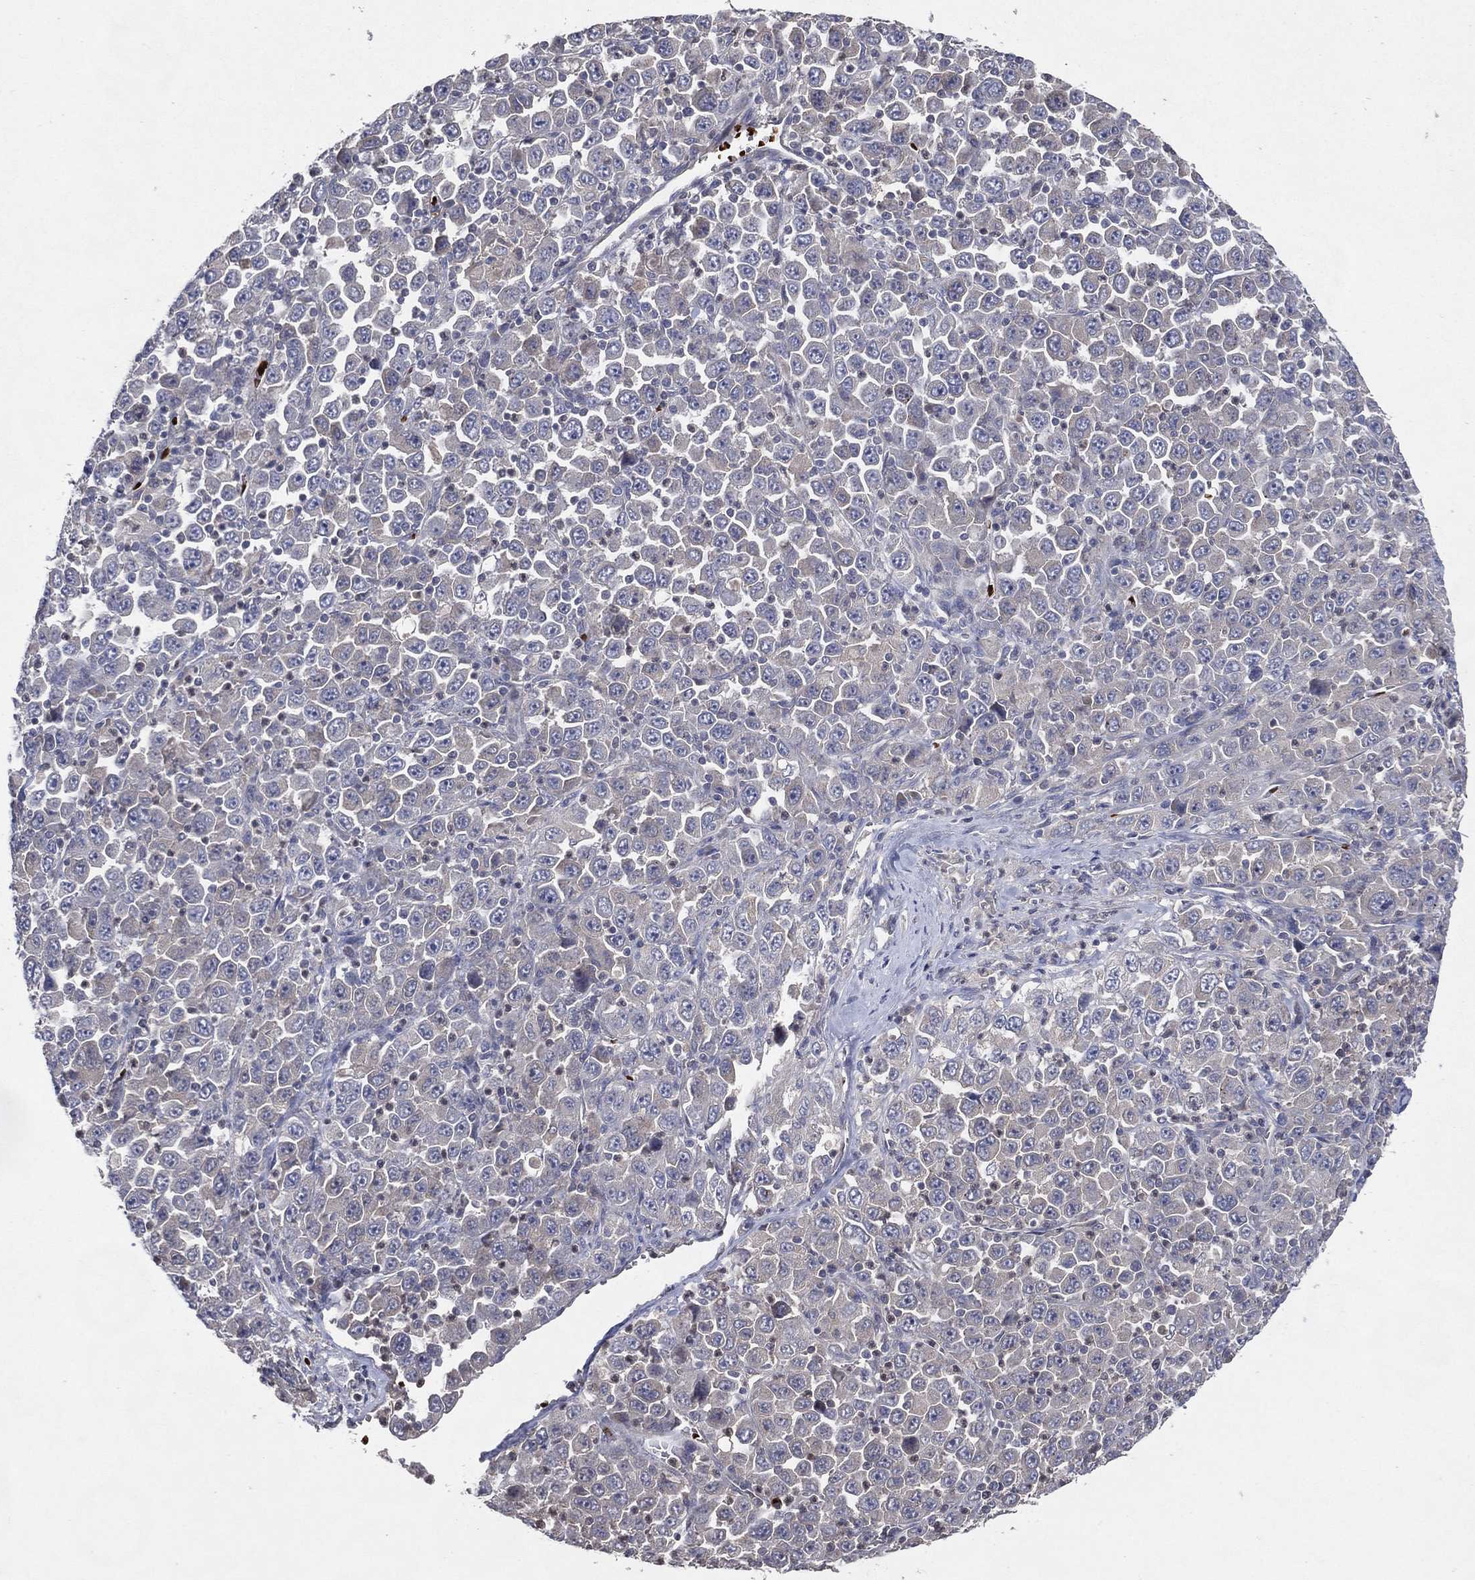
{"staining": {"intensity": "negative", "quantity": "none", "location": "none"}, "tissue": "stomach cancer", "cell_type": "Tumor cells", "image_type": "cancer", "snomed": [{"axis": "morphology", "description": "Normal tissue, NOS"}, {"axis": "morphology", "description": "Adenocarcinoma, NOS"}, {"axis": "topography", "description": "Stomach, upper"}, {"axis": "topography", "description": "Stomach"}], "caption": "Tumor cells show no significant staining in stomach cancer (adenocarcinoma).", "gene": "DNAH7", "patient": {"sex": "male", "age": 59}}